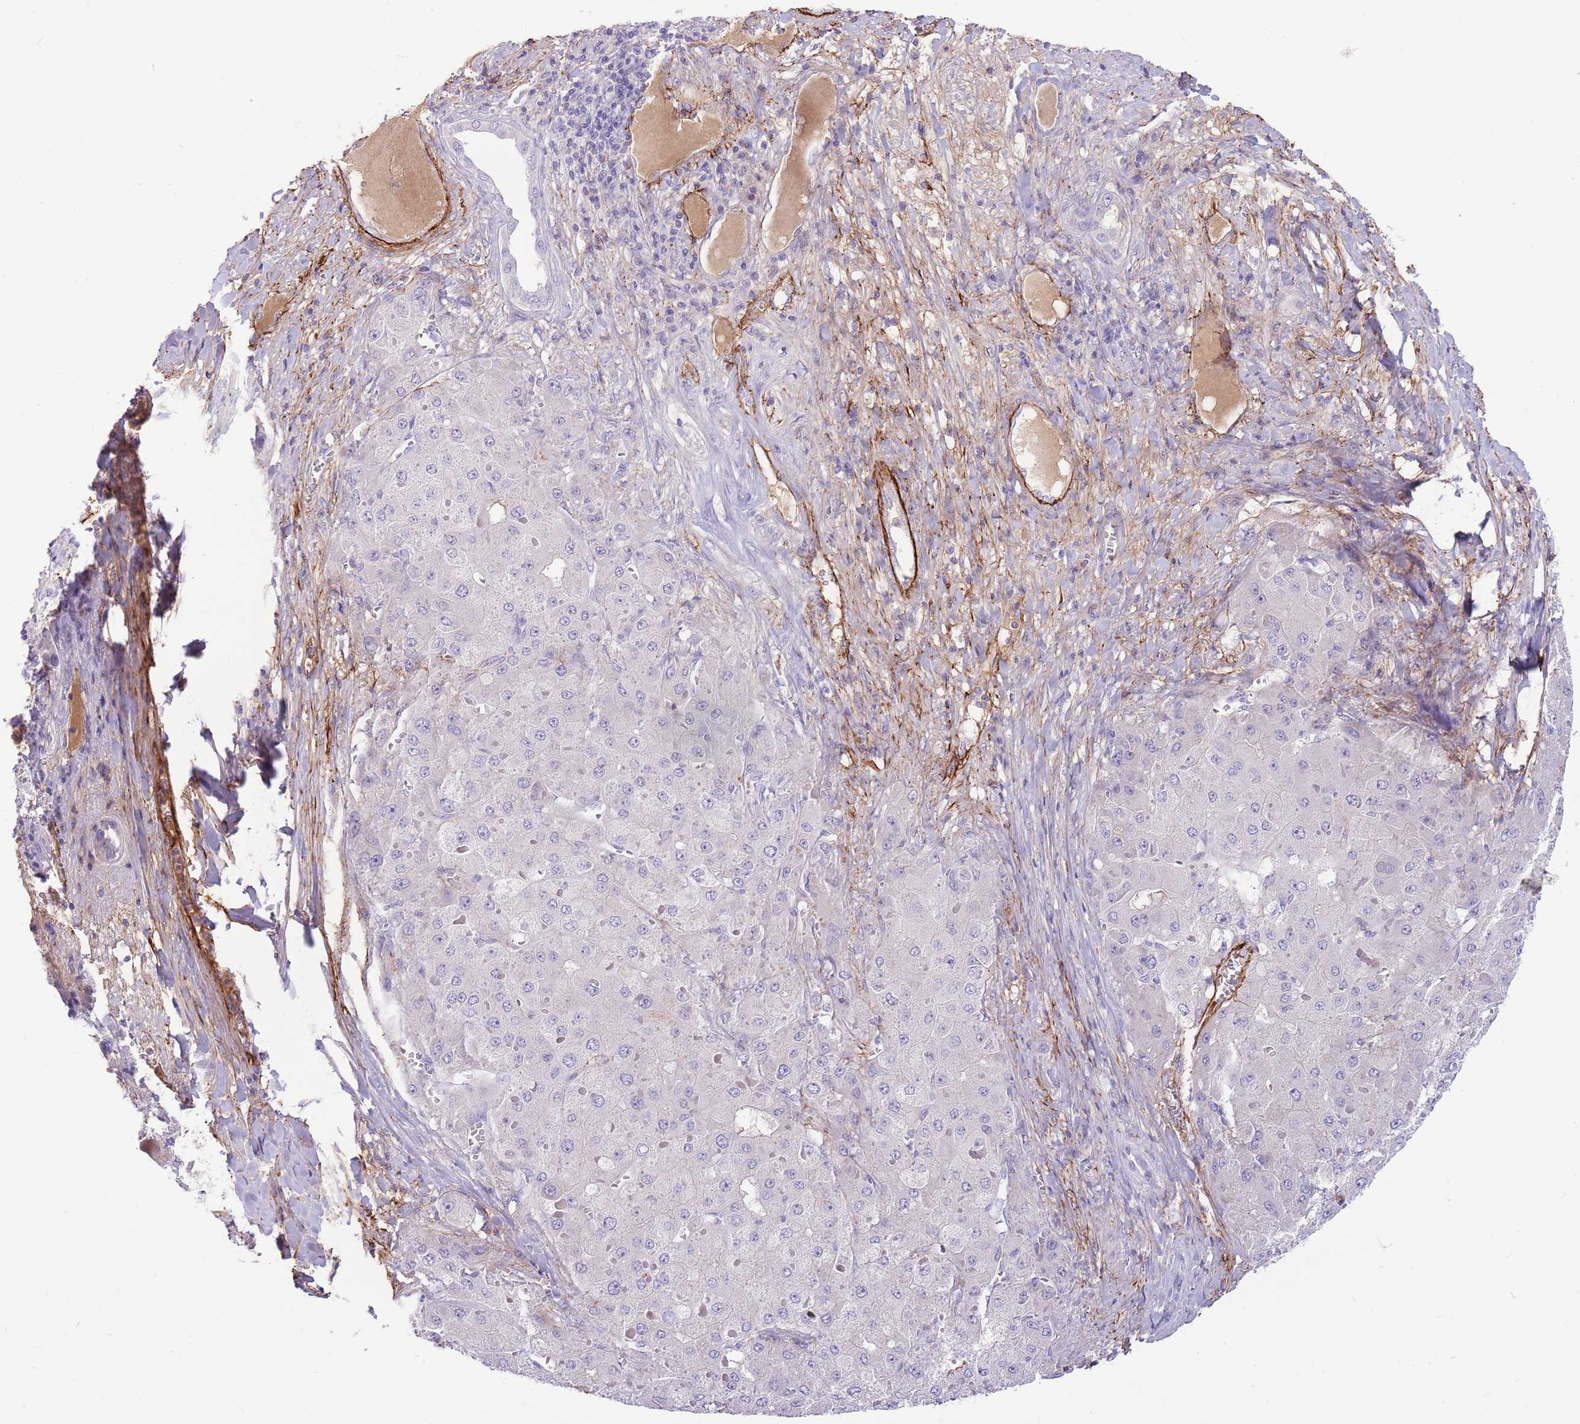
{"staining": {"intensity": "negative", "quantity": "none", "location": "none"}, "tissue": "liver cancer", "cell_type": "Tumor cells", "image_type": "cancer", "snomed": [{"axis": "morphology", "description": "Carcinoma, Hepatocellular, NOS"}, {"axis": "topography", "description": "Liver"}], "caption": "Immunohistochemistry of human liver hepatocellular carcinoma shows no staining in tumor cells. The staining was performed using DAB to visualize the protein expression in brown, while the nuclei were stained in blue with hematoxylin (Magnification: 20x).", "gene": "LEPROTL1", "patient": {"sex": "female", "age": 73}}